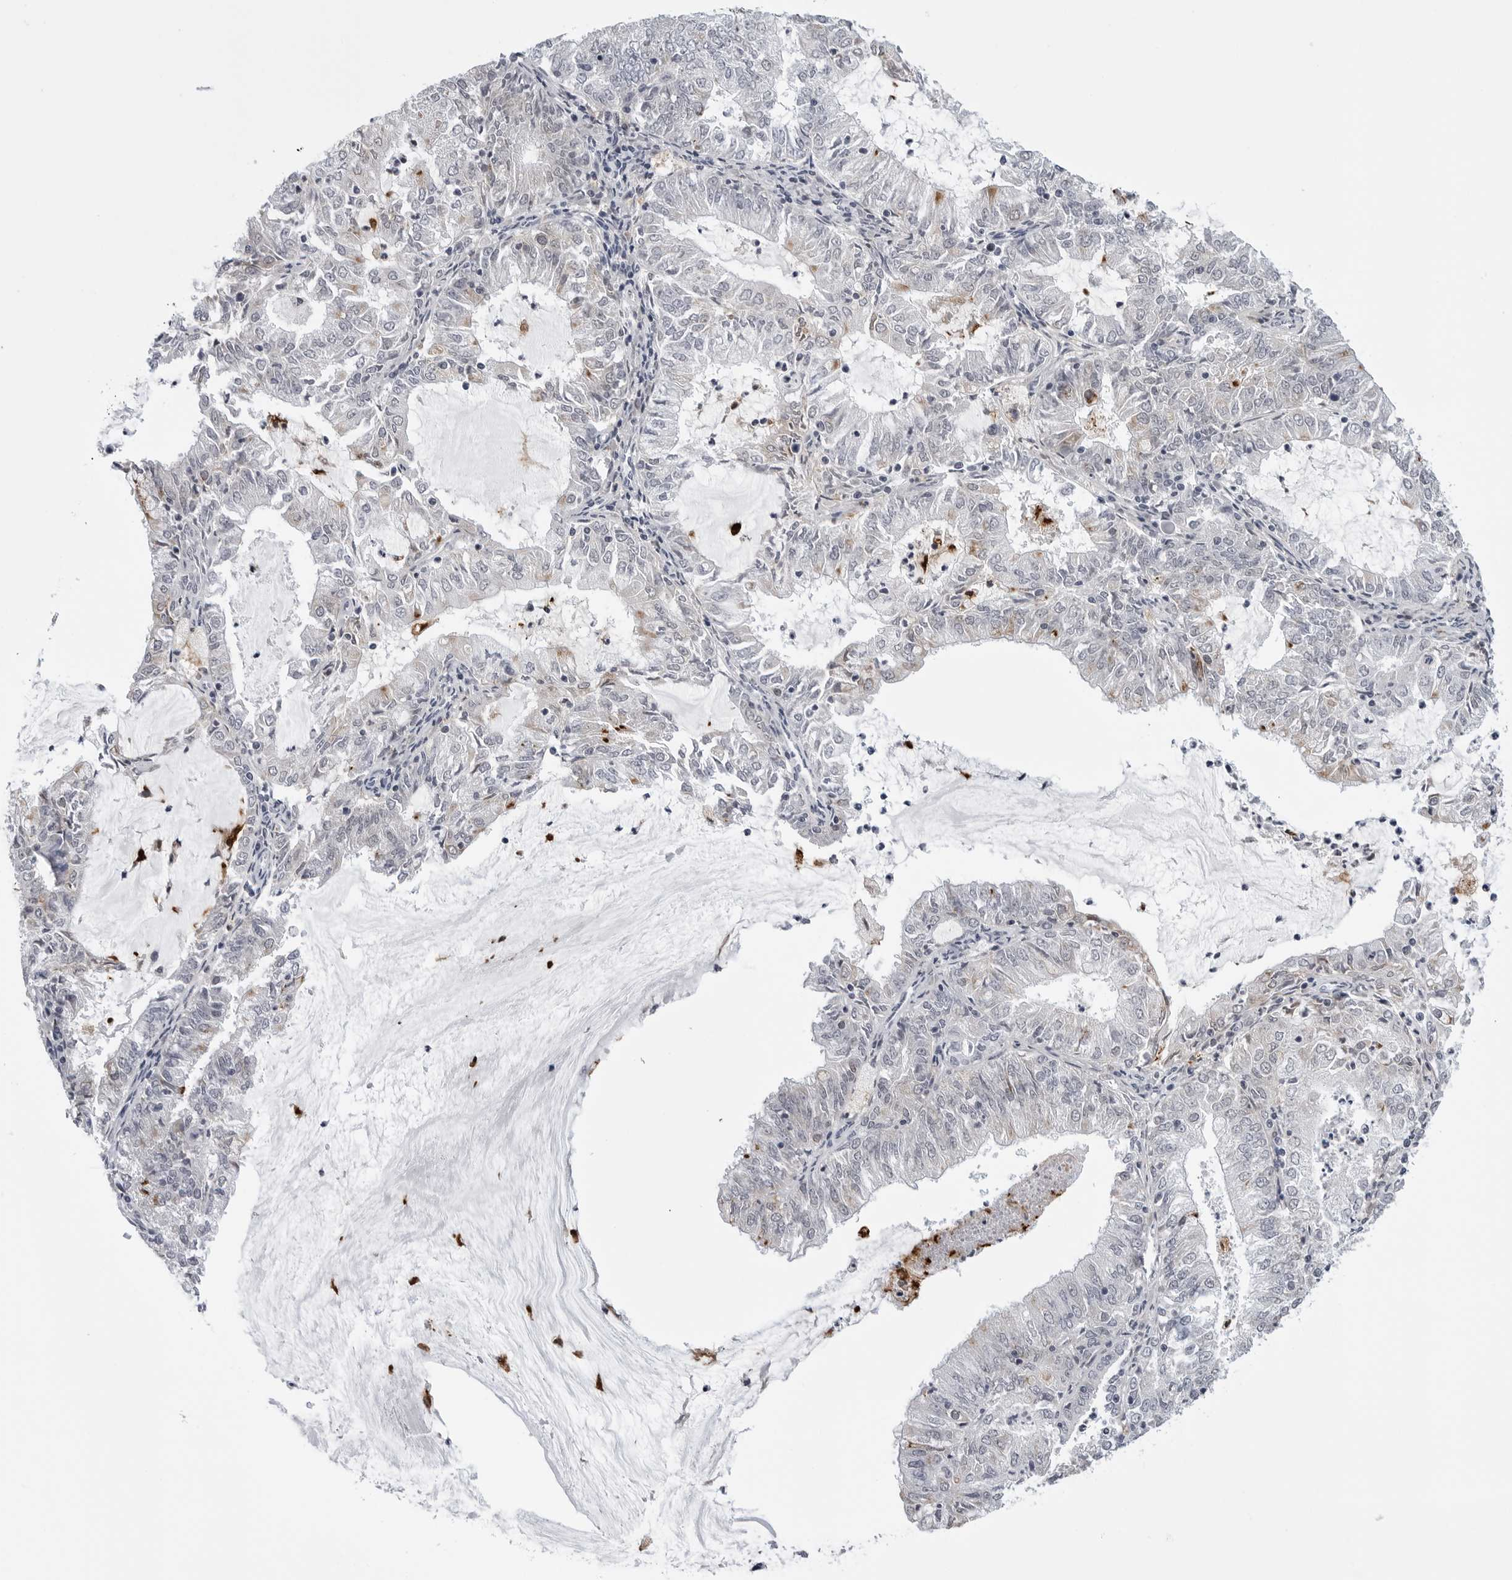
{"staining": {"intensity": "negative", "quantity": "none", "location": "none"}, "tissue": "endometrial cancer", "cell_type": "Tumor cells", "image_type": "cancer", "snomed": [{"axis": "morphology", "description": "Adenocarcinoma, NOS"}, {"axis": "topography", "description": "Endometrium"}], "caption": "An immunohistochemistry histopathology image of endometrial adenocarcinoma is shown. There is no staining in tumor cells of endometrial adenocarcinoma.", "gene": "CDK20", "patient": {"sex": "female", "age": 57}}